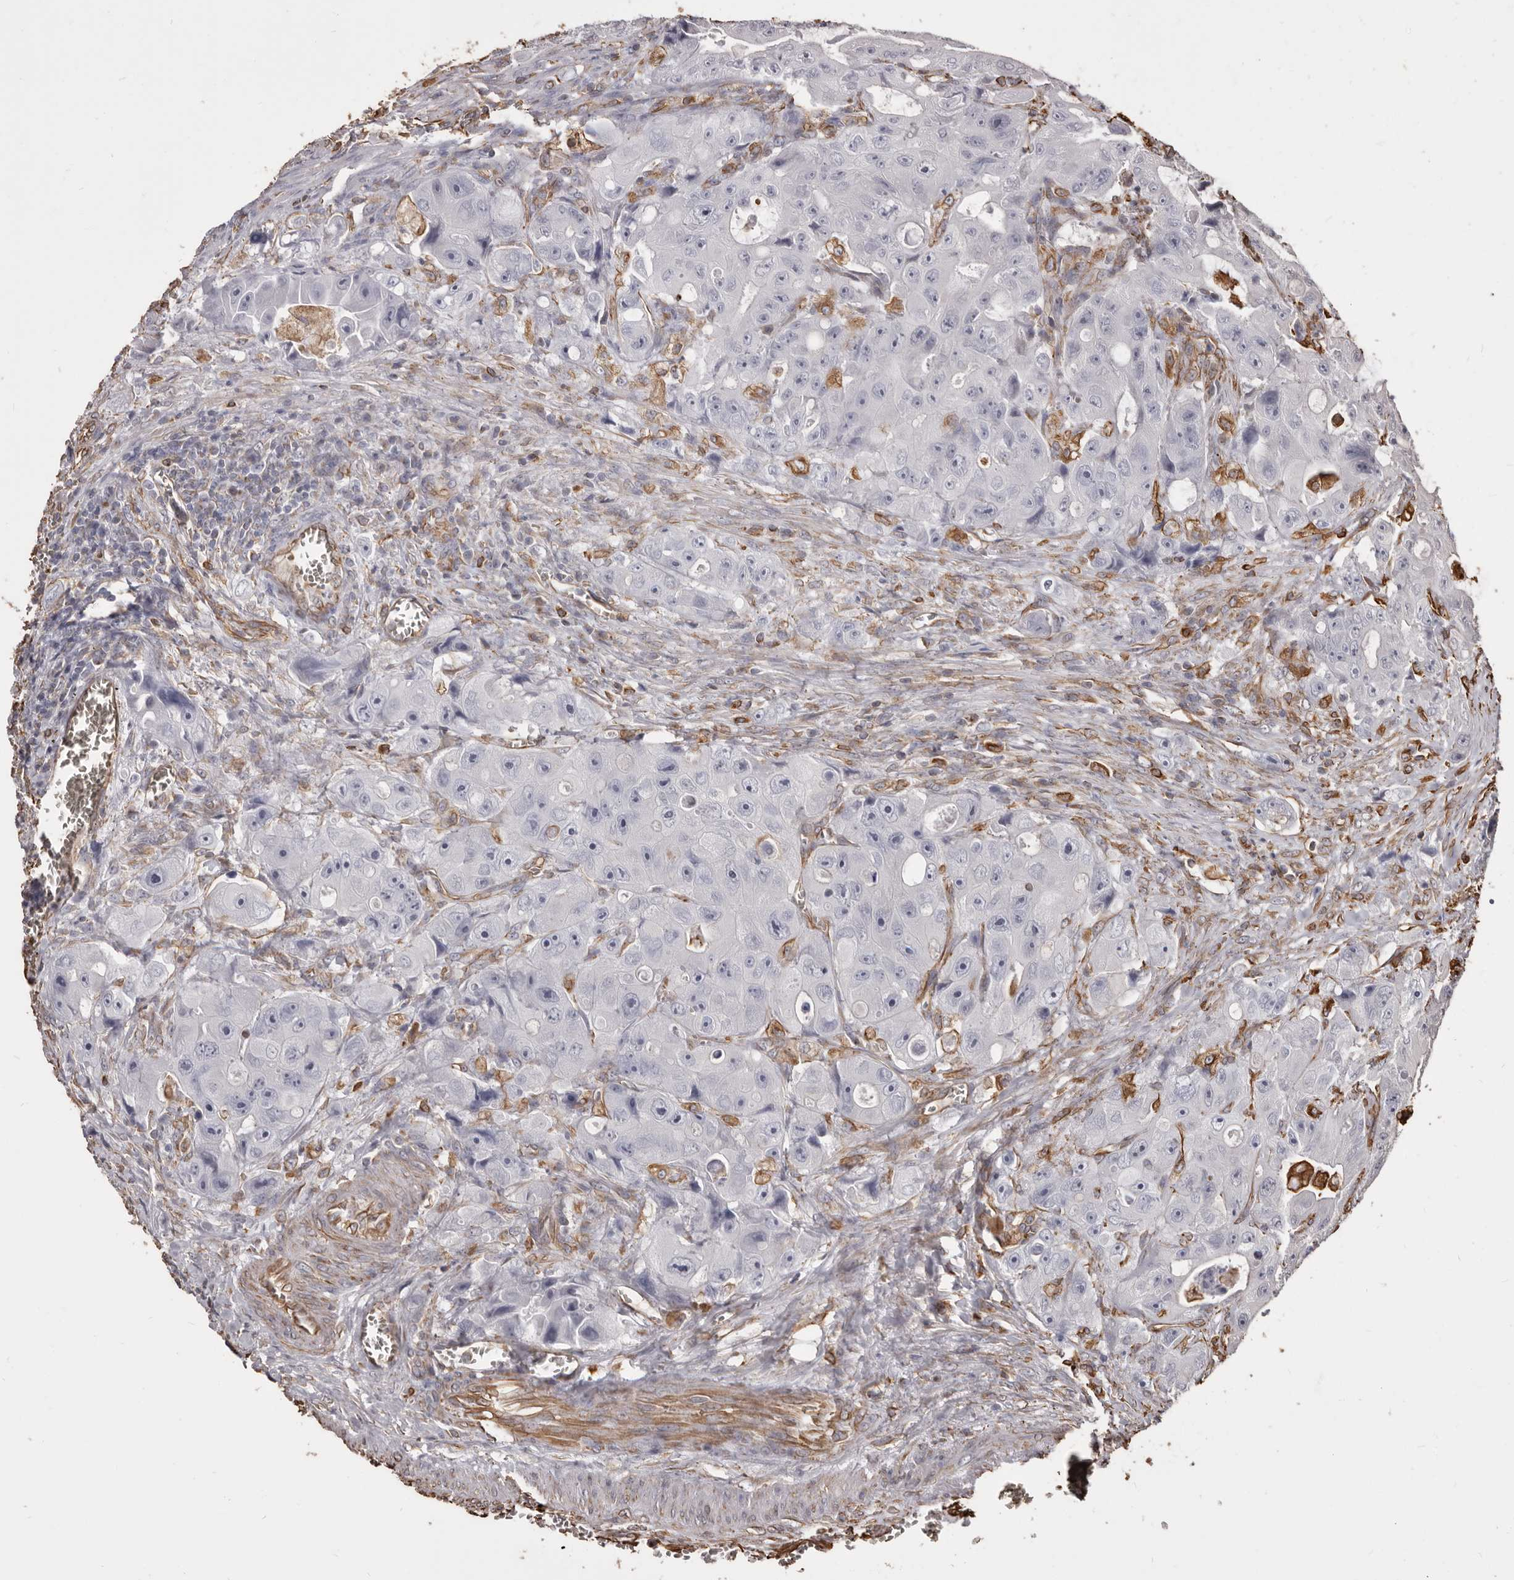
{"staining": {"intensity": "negative", "quantity": "none", "location": "none"}, "tissue": "colorectal cancer", "cell_type": "Tumor cells", "image_type": "cancer", "snomed": [{"axis": "morphology", "description": "Adenocarcinoma, NOS"}, {"axis": "topography", "description": "Colon"}], "caption": "Colorectal cancer (adenocarcinoma) stained for a protein using immunohistochemistry displays no expression tumor cells.", "gene": "MTURN", "patient": {"sex": "female", "age": 46}}